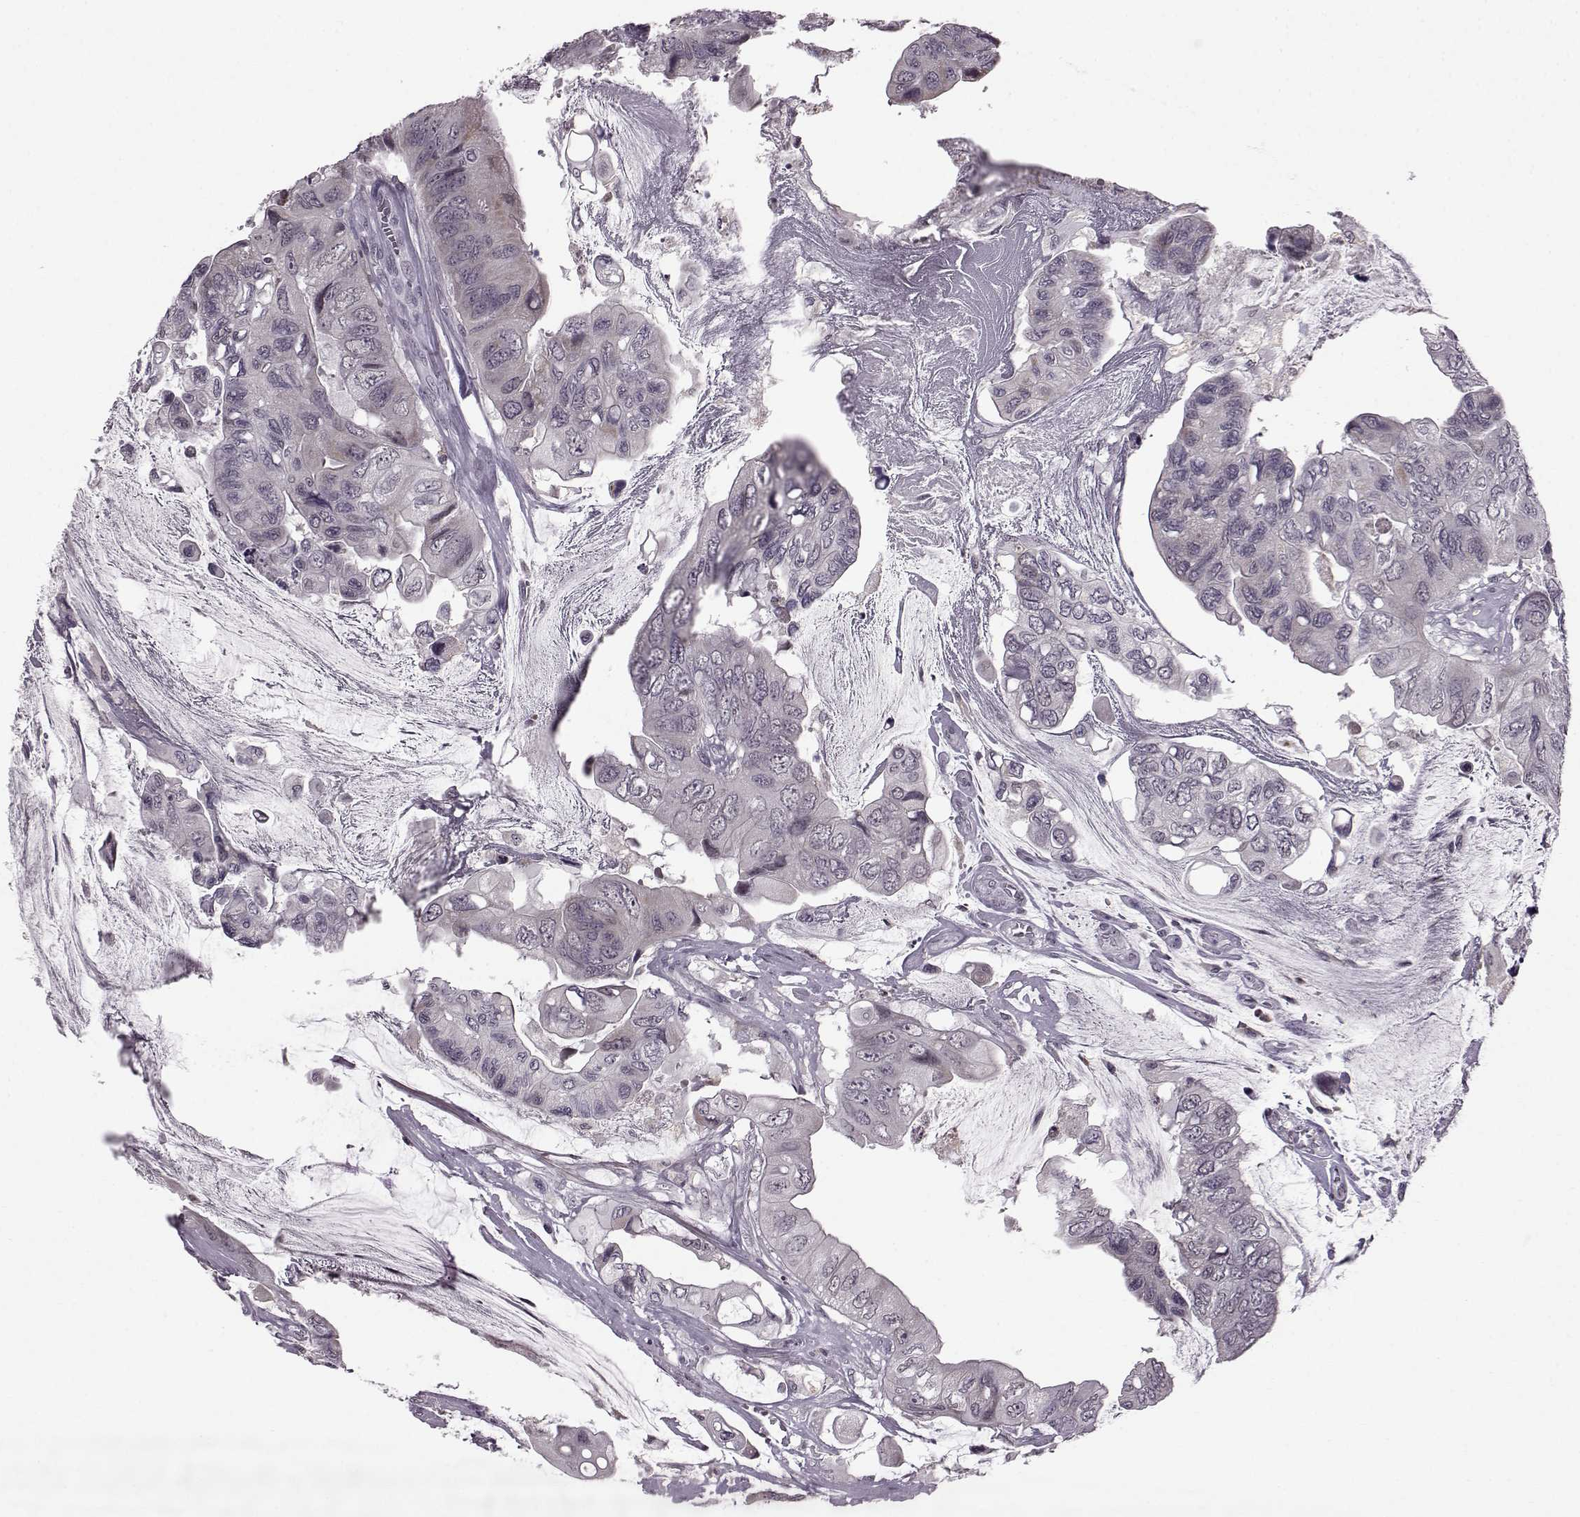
{"staining": {"intensity": "negative", "quantity": "none", "location": "none"}, "tissue": "colorectal cancer", "cell_type": "Tumor cells", "image_type": "cancer", "snomed": [{"axis": "morphology", "description": "Adenocarcinoma, NOS"}, {"axis": "topography", "description": "Rectum"}], "caption": "An immunohistochemistry (IHC) histopathology image of colorectal cancer is shown. There is no staining in tumor cells of colorectal cancer. Brightfield microscopy of immunohistochemistry stained with DAB (3,3'-diaminobenzidine) (brown) and hematoxylin (blue), captured at high magnification.", "gene": "SLC28A2", "patient": {"sex": "male", "age": 63}}